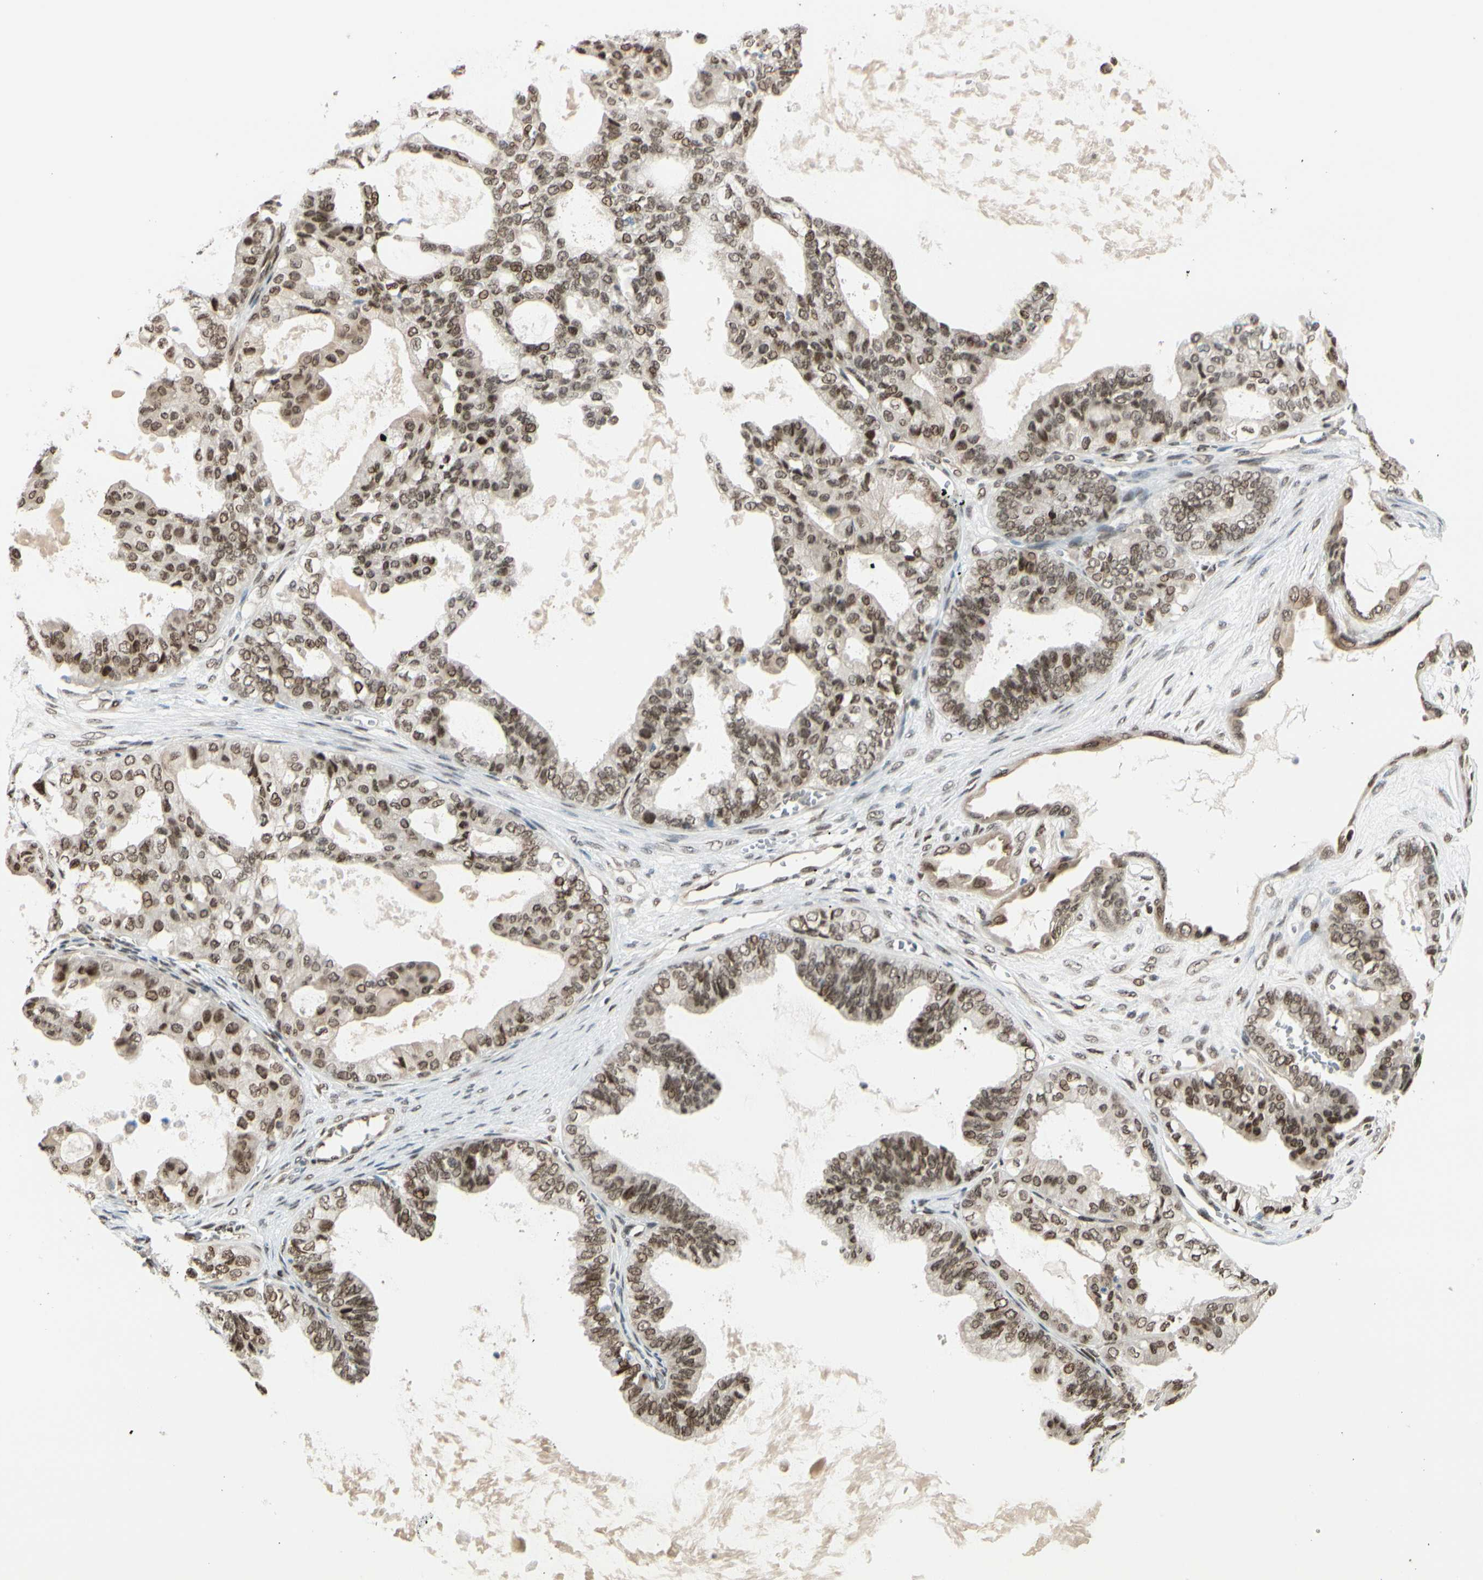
{"staining": {"intensity": "moderate", "quantity": ">75%", "location": "nuclear"}, "tissue": "ovarian cancer", "cell_type": "Tumor cells", "image_type": "cancer", "snomed": [{"axis": "morphology", "description": "Carcinoma, NOS"}, {"axis": "morphology", "description": "Carcinoma, endometroid"}, {"axis": "topography", "description": "Ovary"}], "caption": "Protein staining of ovarian cancer (endometroid carcinoma) tissue demonstrates moderate nuclear staining in approximately >75% of tumor cells. (Stains: DAB (3,3'-diaminobenzidine) in brown, nuclei in blue, Microscopy: brightfield microscopy at high magnification).", "gene": "SUFU", "patient": {"sex": "female", "age": 50}}